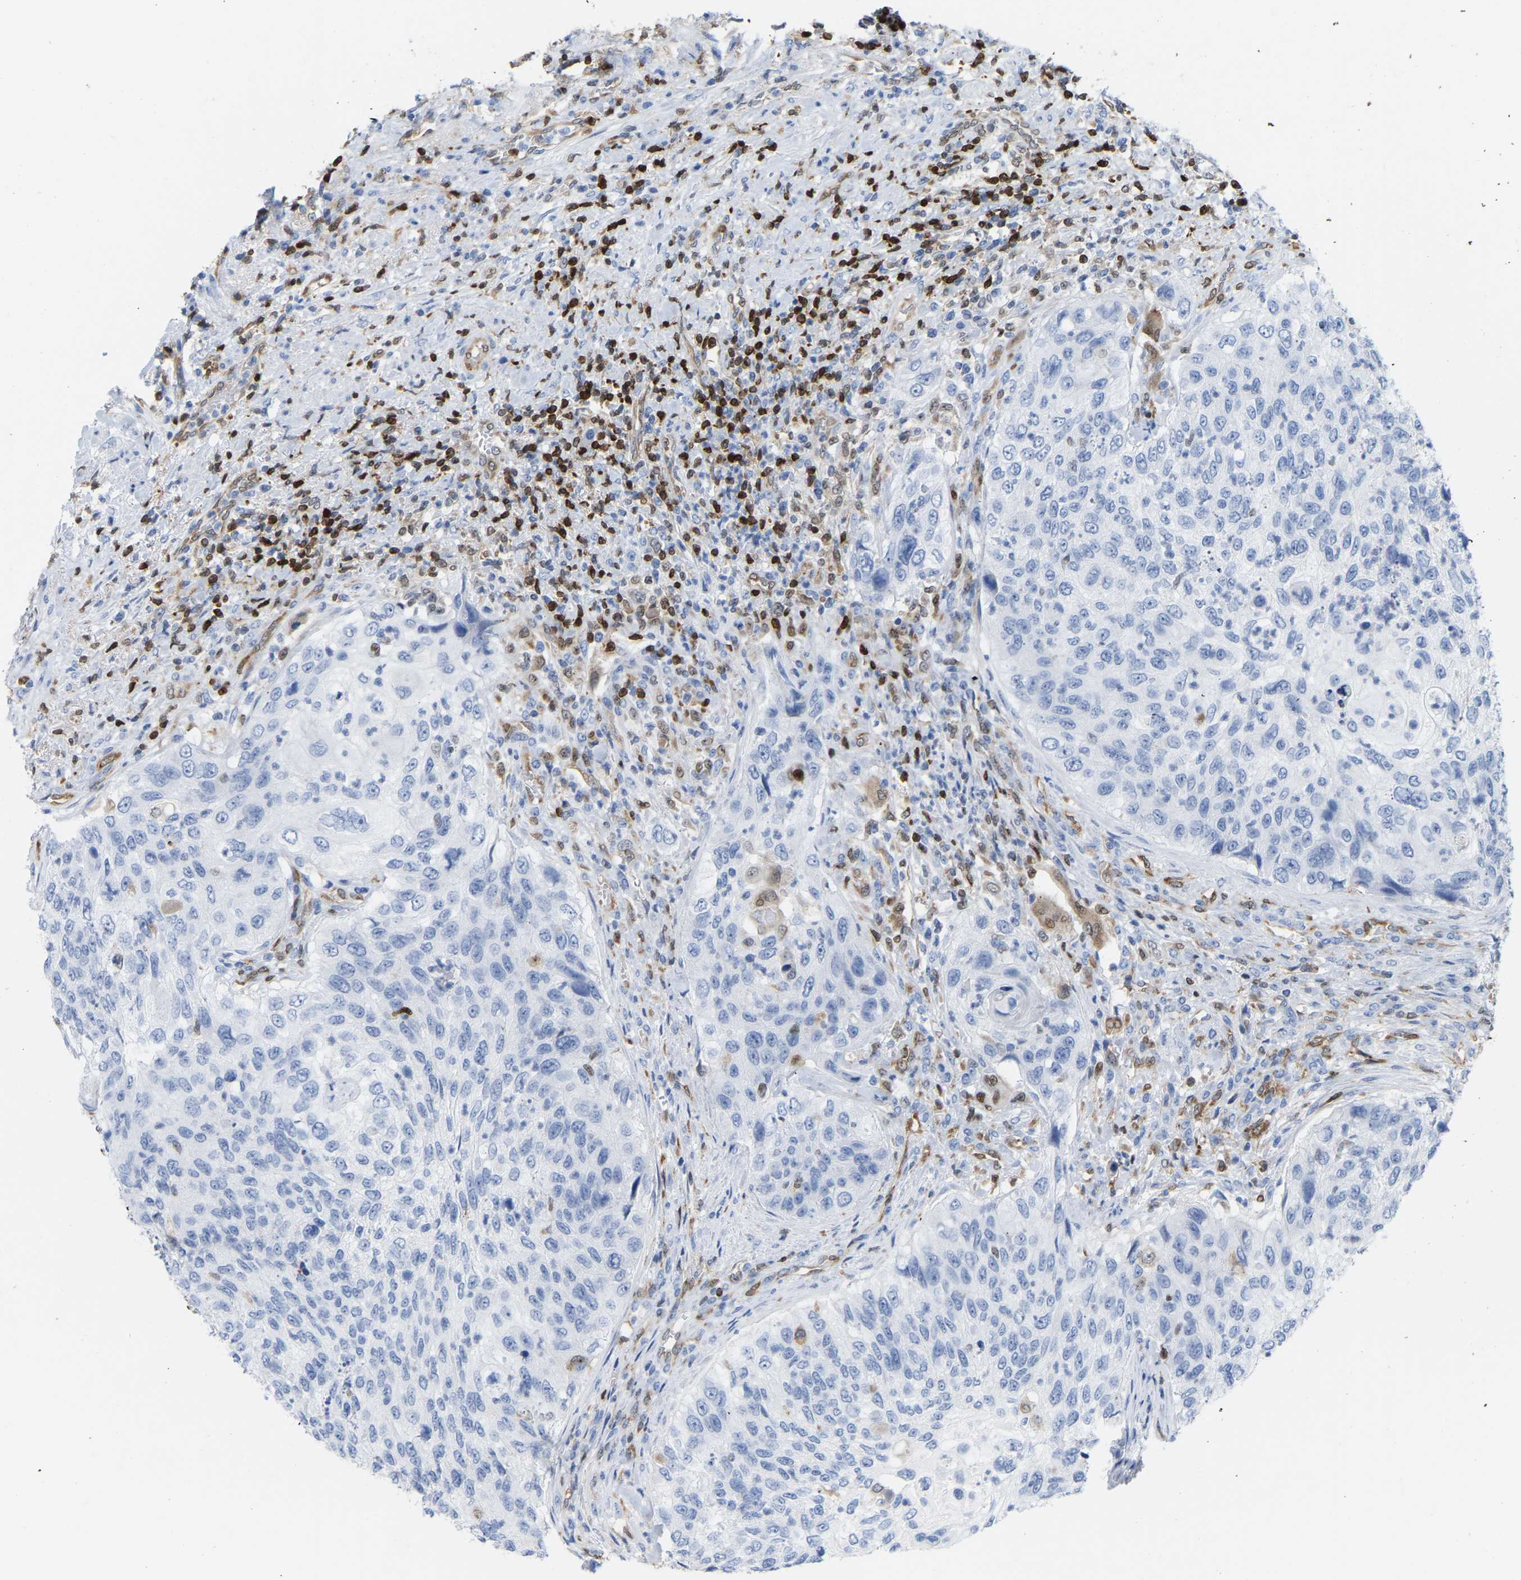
{"staining": {"intensity": "negative", "quantity": "none", "location": "none"}, "tissue": "urothelial cancer", "cell_type": "Tumor cells", "image_type": "cancer", "snomed": [{"axis": "morphology", "description": "Urothelial carcinoma, High grade"}, {"axis": "topography", "description": "Urinary bladder"}], "caption": "A histopathology image of human urothelial carcinoma (high-grade) is negative for staining in tumor cells. Nuclei are stained in blue.", "gene": "GIMAP4", "patient": {"sex": "female", "age": 60}}